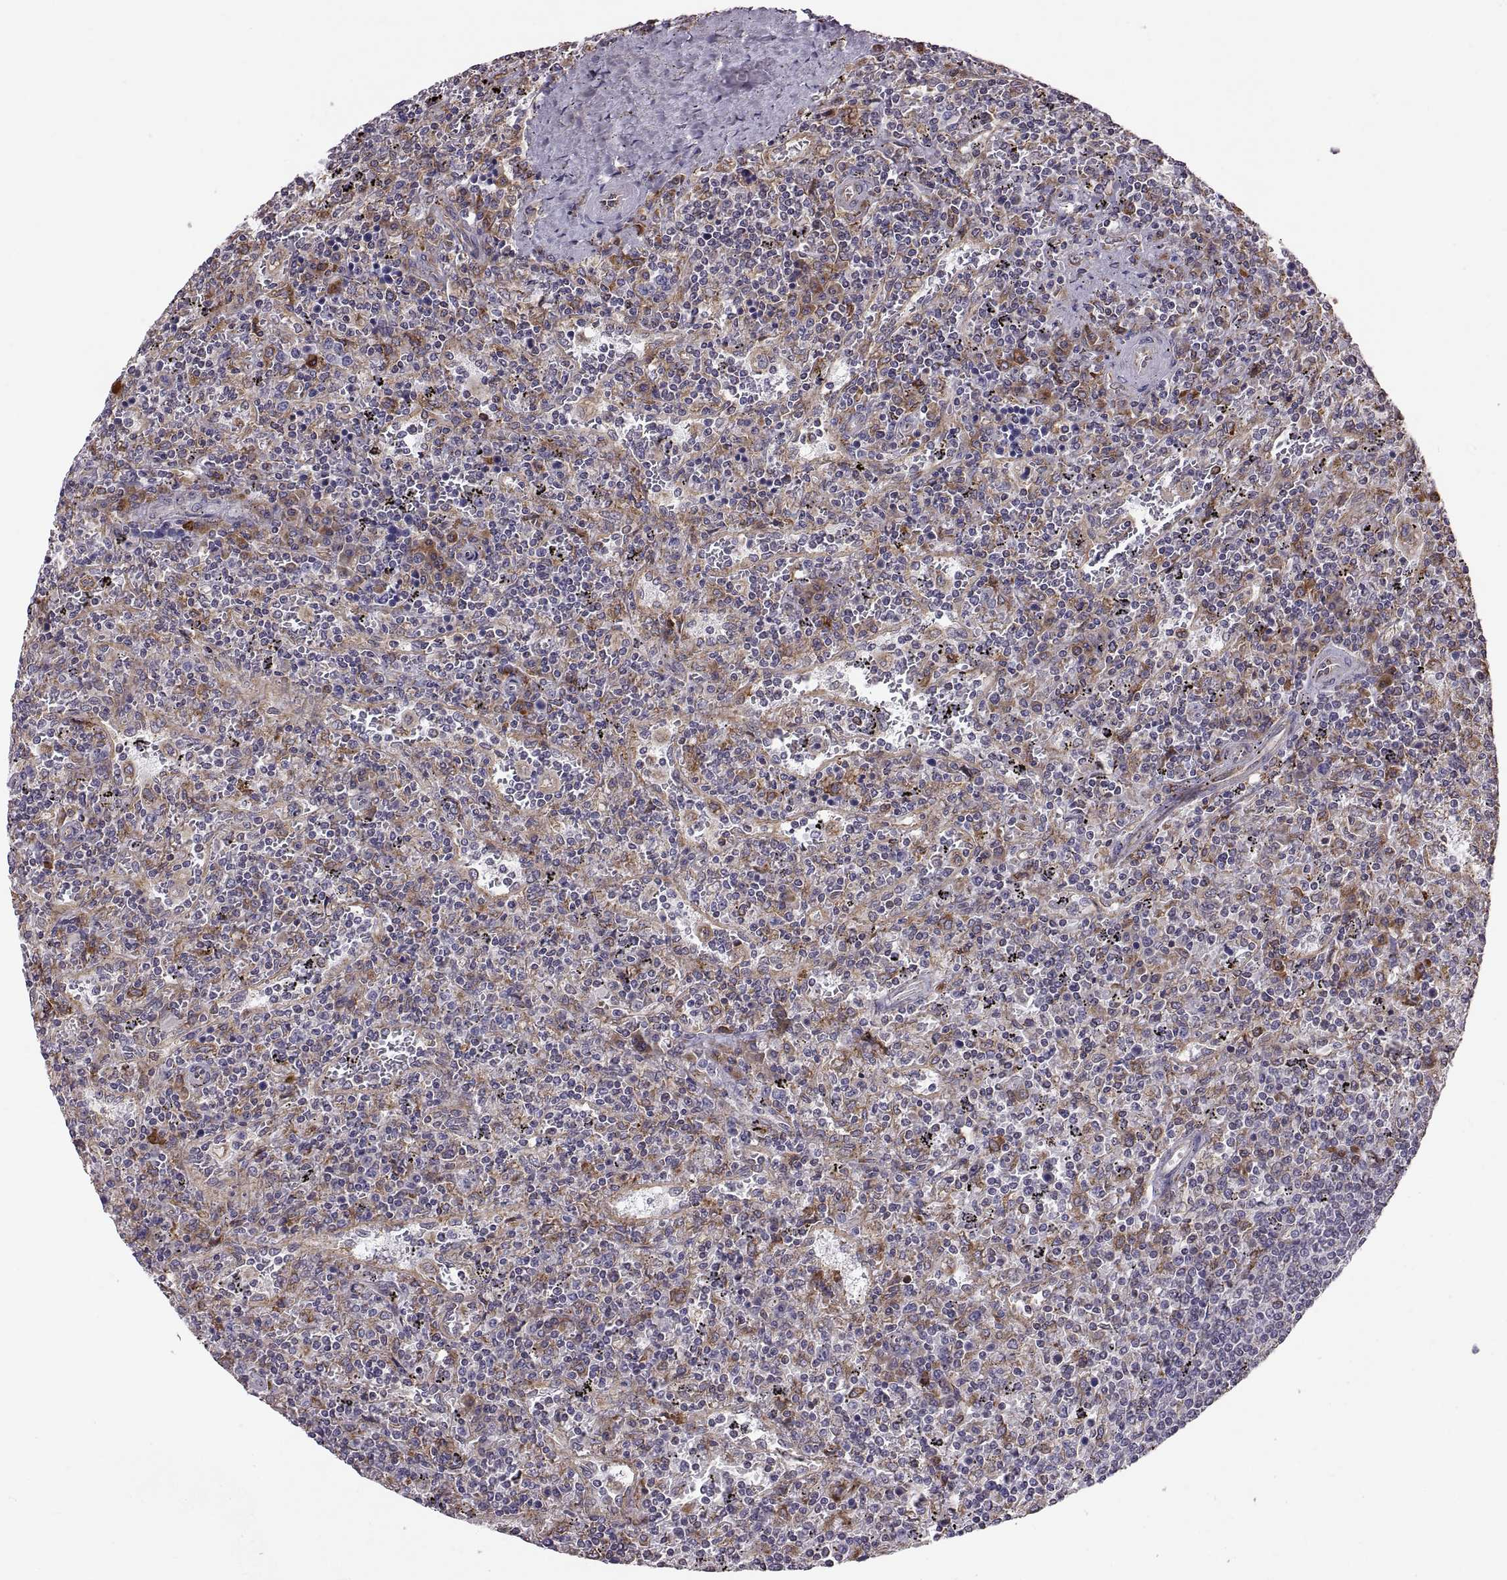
{"staining": {"intensity": "negative", "quantity": "none", "location": "none"}, "tissue": "lymphoma", "cell_type": "Tumor cells", "image_type": "cancer", "snomed": [{"axis": "morphology", "description": "Malignant lymphoma, non-Hodgkin's type, Low grade"}, {"axis": "topography", "description": "Spleen"}], "caption": "This micrograph is of lymphoma stained with immunohistochemistry (IHC) to label a protein in brown with the nuclei are counter-stained blue. There is no staining in tumor cells.", "gene": "PLEKHB2", "patient": {"sex": "male", "age": 62}}